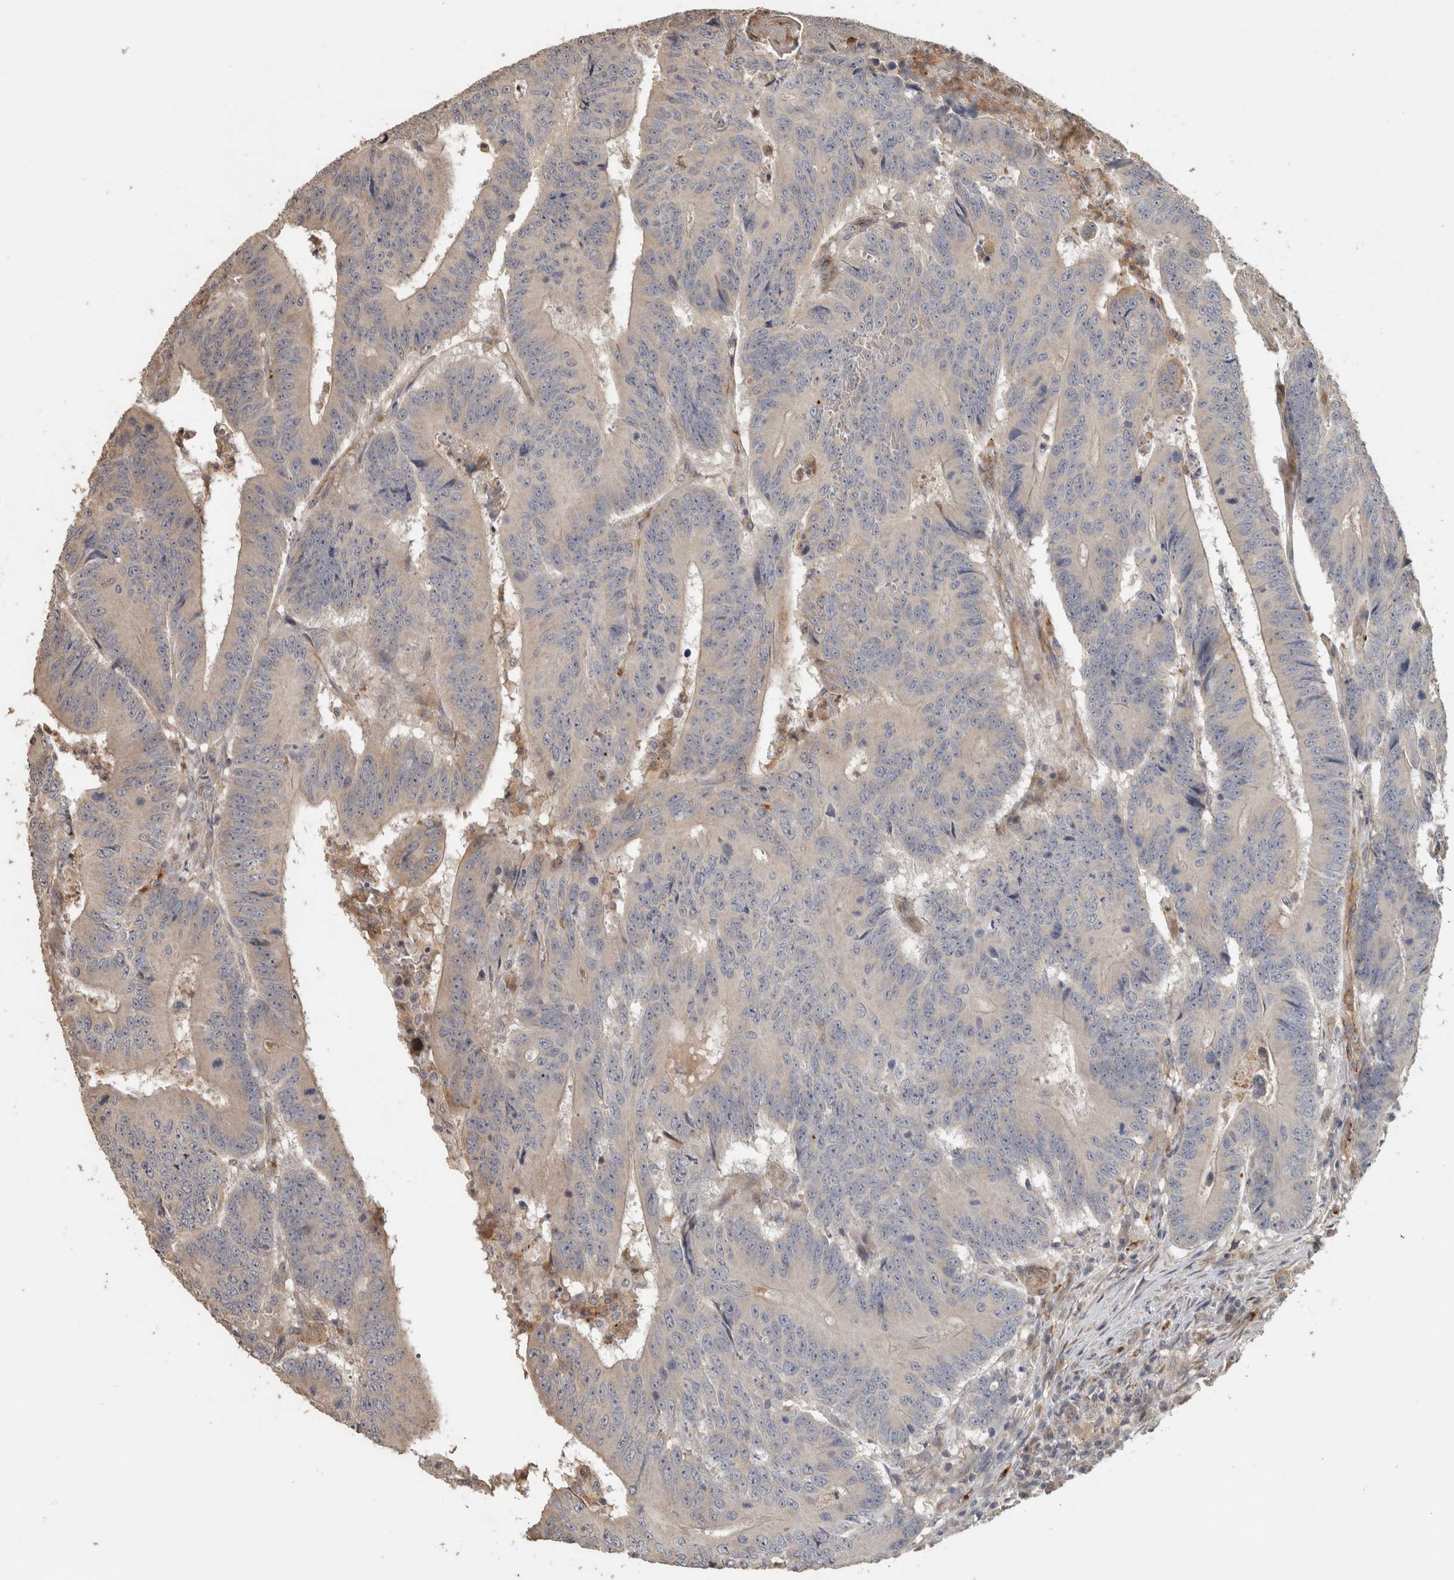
{"staining": {"intensity": "negative", "quantity": "none", "location": "none"}, "tissue": "colorectal cancer", "cell_type": "Tumor cells", "image_type": "cancer", "snomed": [{"axis": "morphology", "description": "Adenocarcinoma, NOS"}, {"axis": "topography", "description": "Colon"}], "caption": "The histopathology image demonstrates no staining of tumor cells in adenocarcinoma (colorectal).", "gene": "SIPA1L2", "patient": {"sex": "male", "age": 83}}